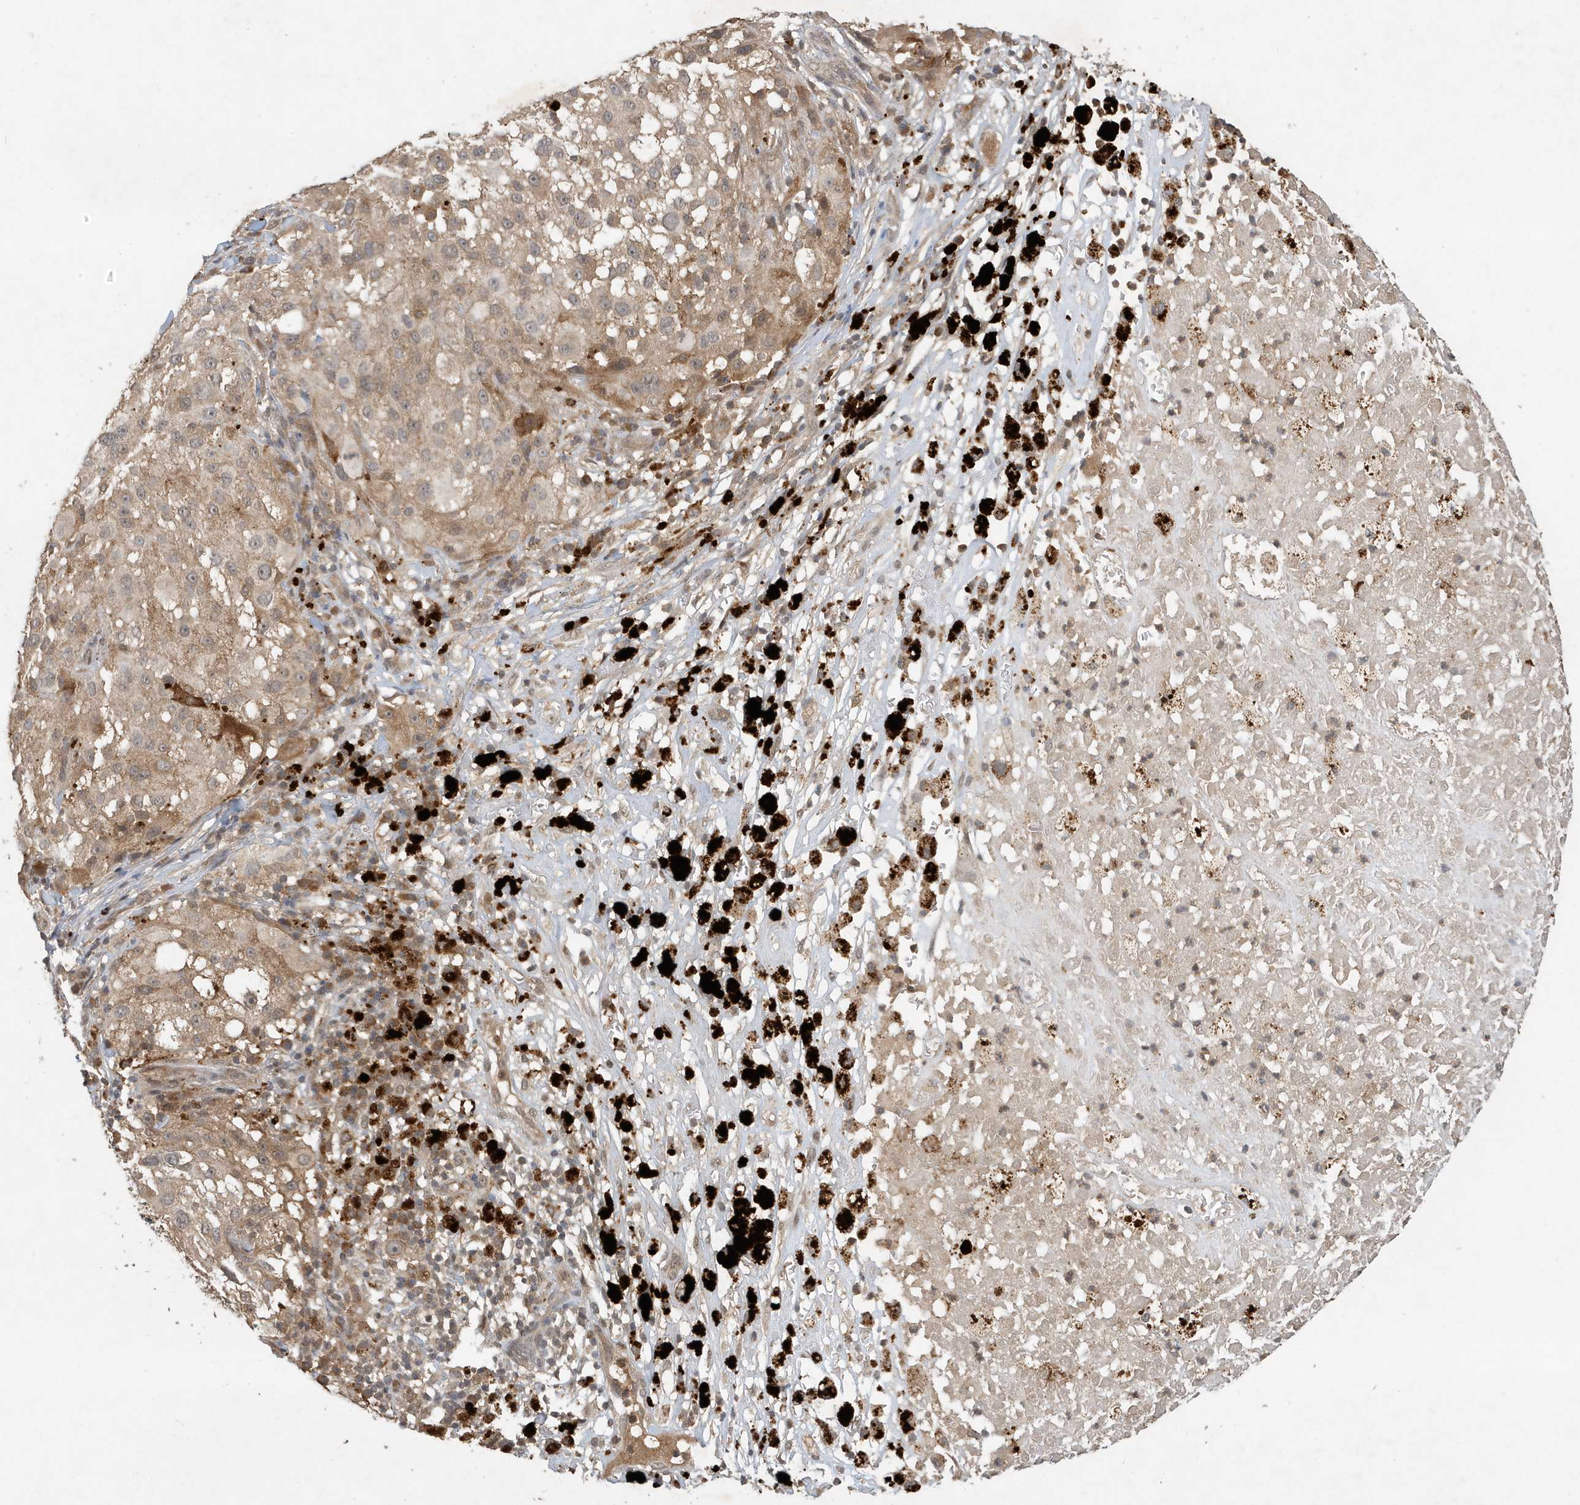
{"staining": {"intensity": "weak", "quantity": ">75%", "location": "cytoplasmic/membranous"}, "tissue": "melanoma", "cell_type": "Tumor cells", "image_type": "cancer", "snomed": [{"axis": "morphology", "description": "Necrosis, NOS"}, {"axis": "morphology", "description": "Malignant melanoma, NOS"}, {"axis": "topography", "description": "Skin"}], "caption": "Protein staining of melanoma tissue reveals weak cytoplasmic/membranous positivity in approximately >75% of tumor cells.", "gene": "ABCB9", "patient": {"sex": "female", "age": 87}}